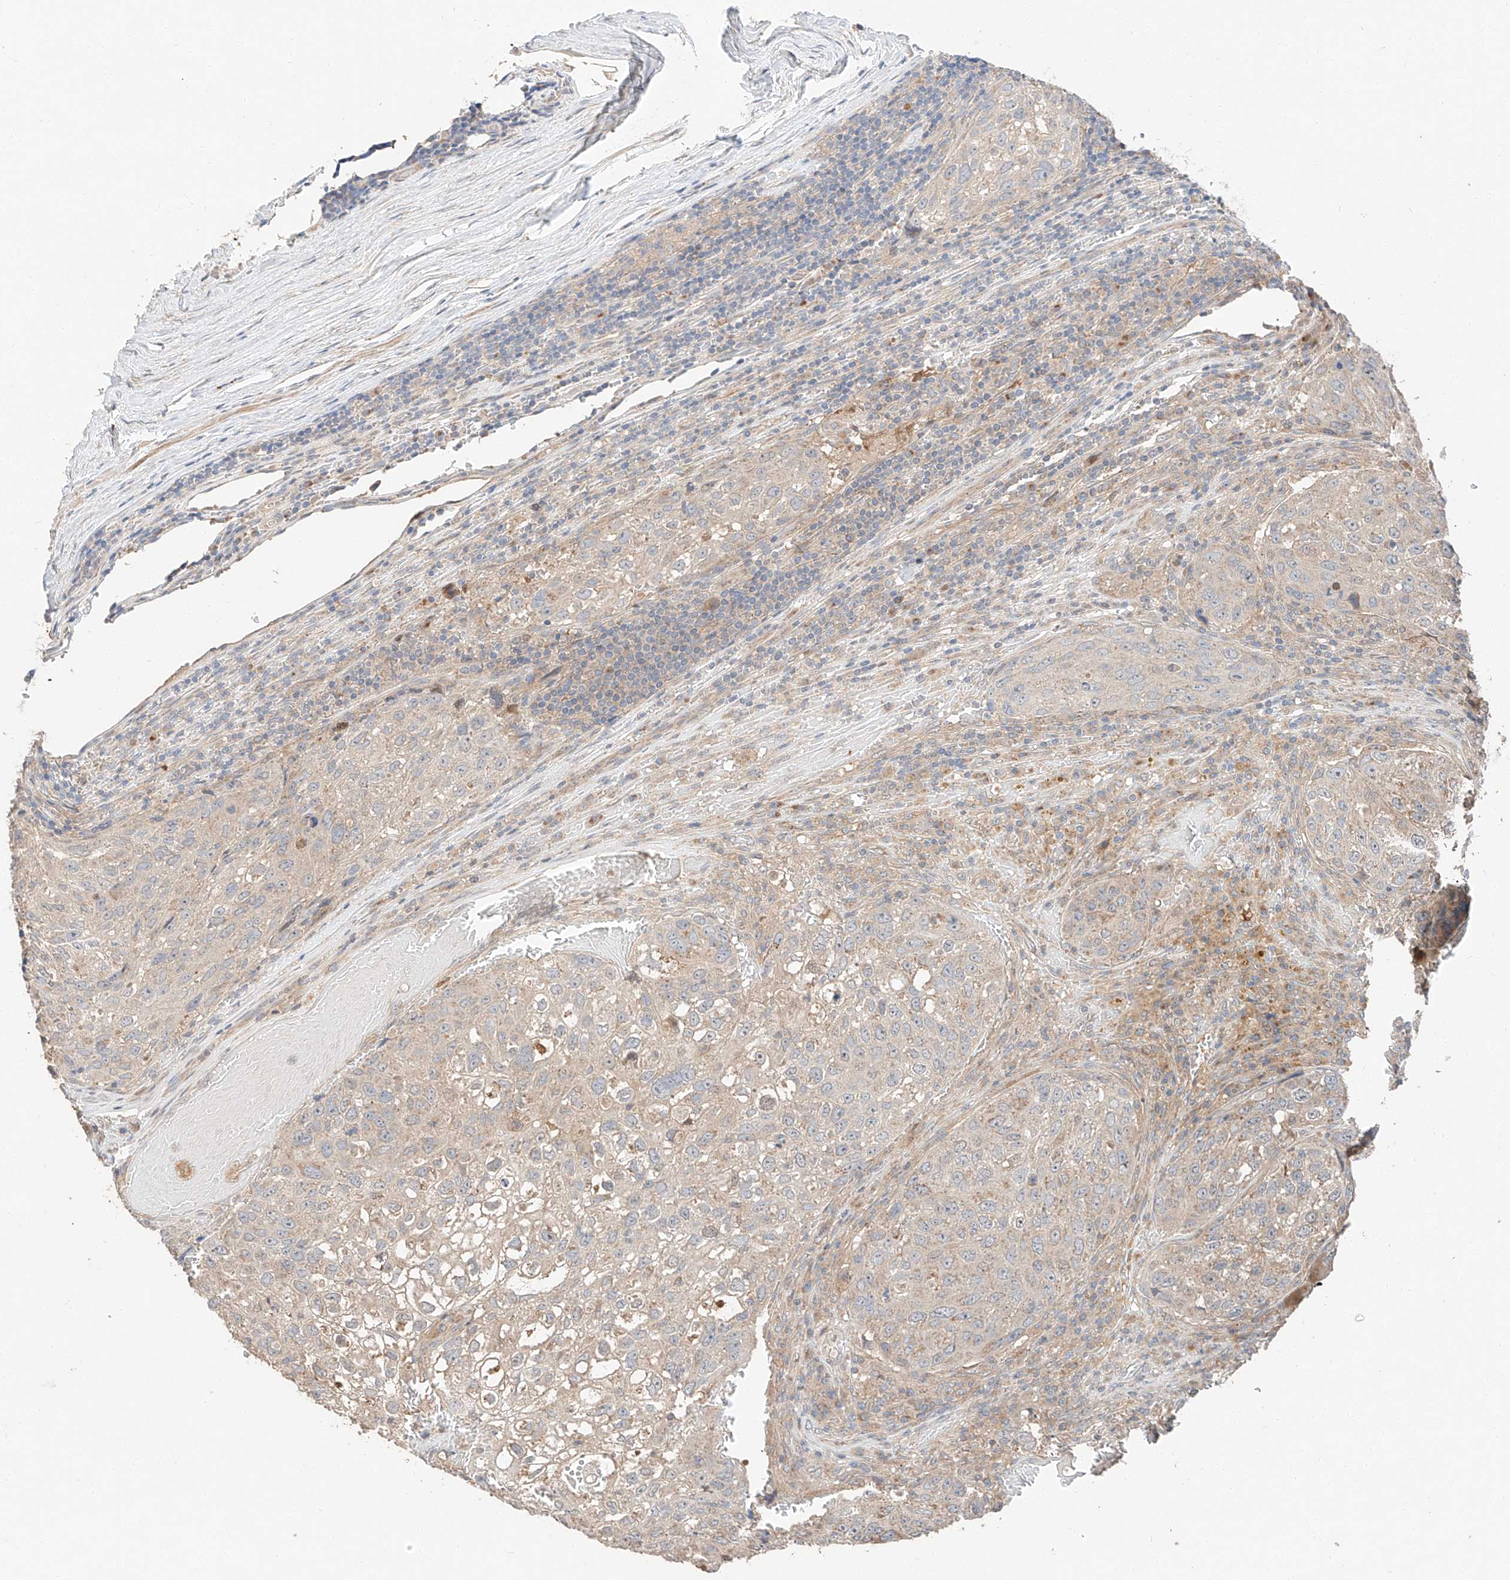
{"staining": {"intensity": "weak", "quantity": "25%-75%", "location": "cytoplasmic/membranous"}, "tissue": "urothelial cancer", "cell_type": "Tumor cells", "image_type": "cancer", "snomed": [{"axis": "morphology", "description": "Urothelial carcinoma, High grade"}, {"axis": "topography", "description": "Lymph node"}, {"axis": "topography", "description": "Urinary bladder"}], "caption": "This micrograph reveals immunohistochemistry (IHC) staining of urothelial cancer, with low weak cytoplasmic/membranous staining in approximately 25%-75% of tumor cells.", "gene": "XPNPEP1", "patient": {"sex": "male", "age": 51}}